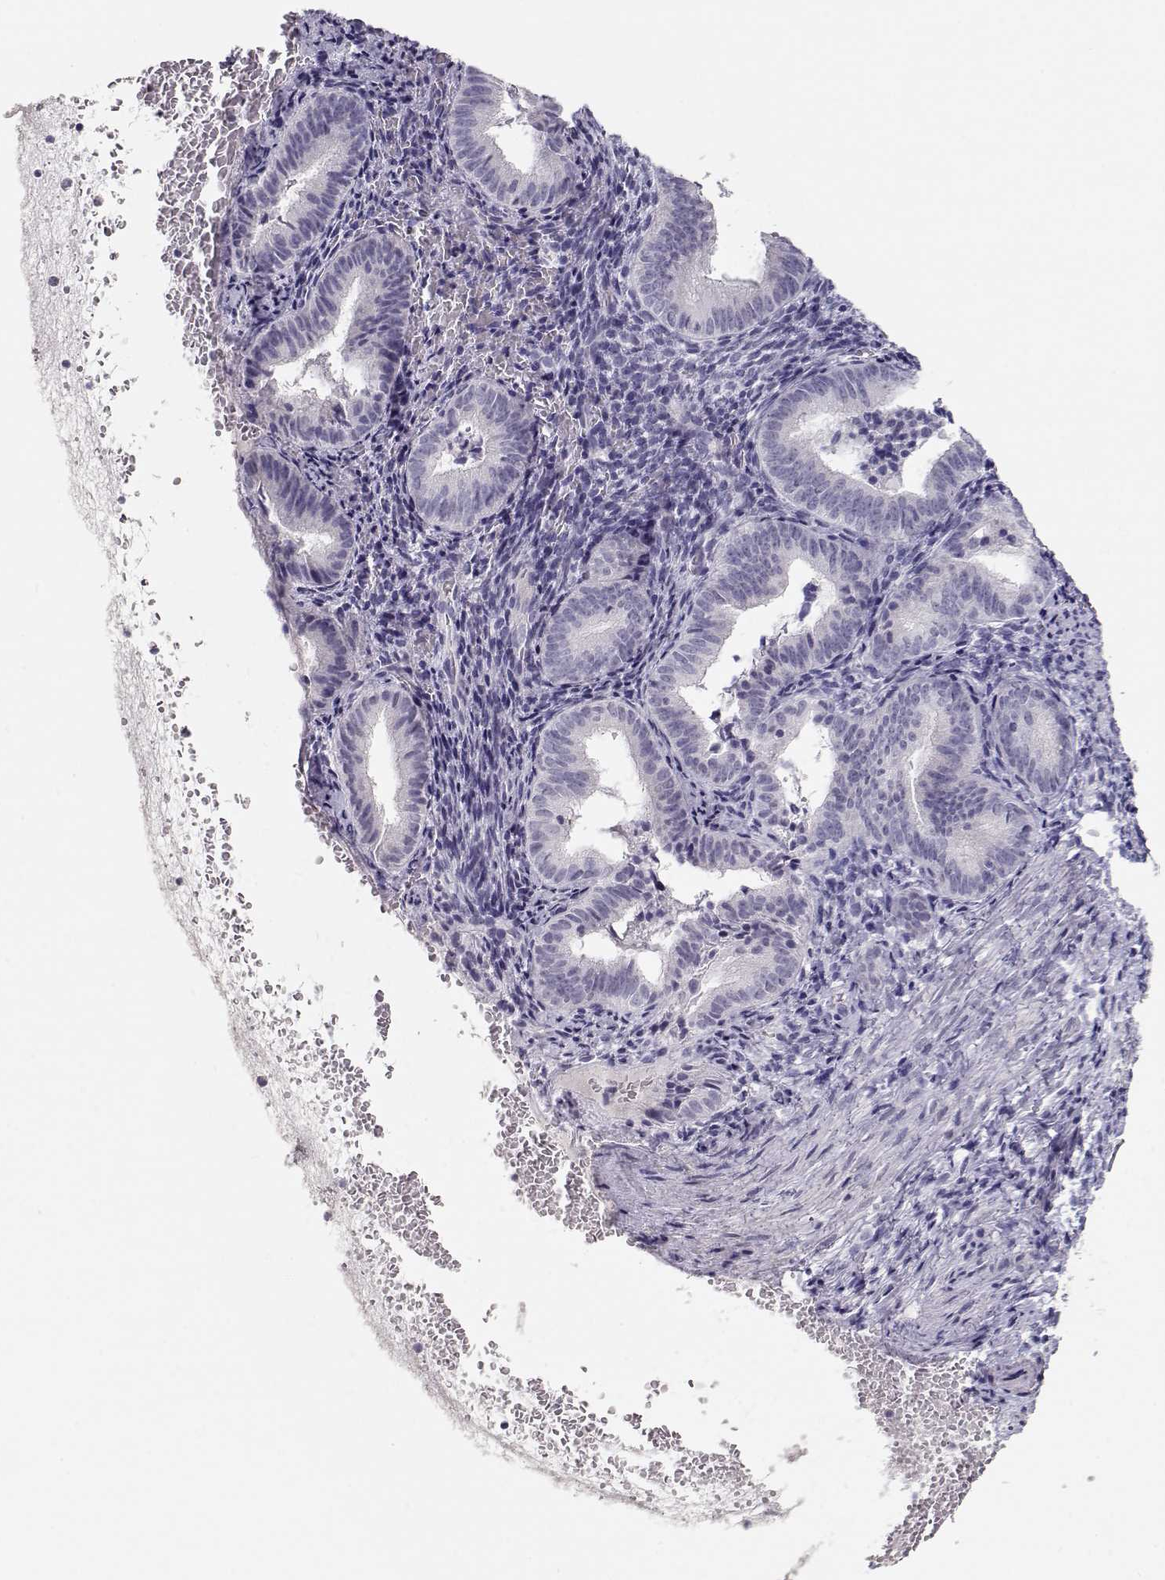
{"staining": {"intensity": "negative", "quantity": "none", "location": "none"}, "tissue": "endometrium", "cell_type": "Cells in endometrial stroma", "image_type": "normal", "snomed": [{"axis": "morphology", "description": "Normal tissue, NOS"}, {"axis": "topography", "description": "Endometrium"}], "caption": "Immunohistochemistry (IHC) of normal endometrium shows no expression in cells in endometrial stroma.", "gene": "MAGEC1", "patient": {"sex": "female", "age": 42}}